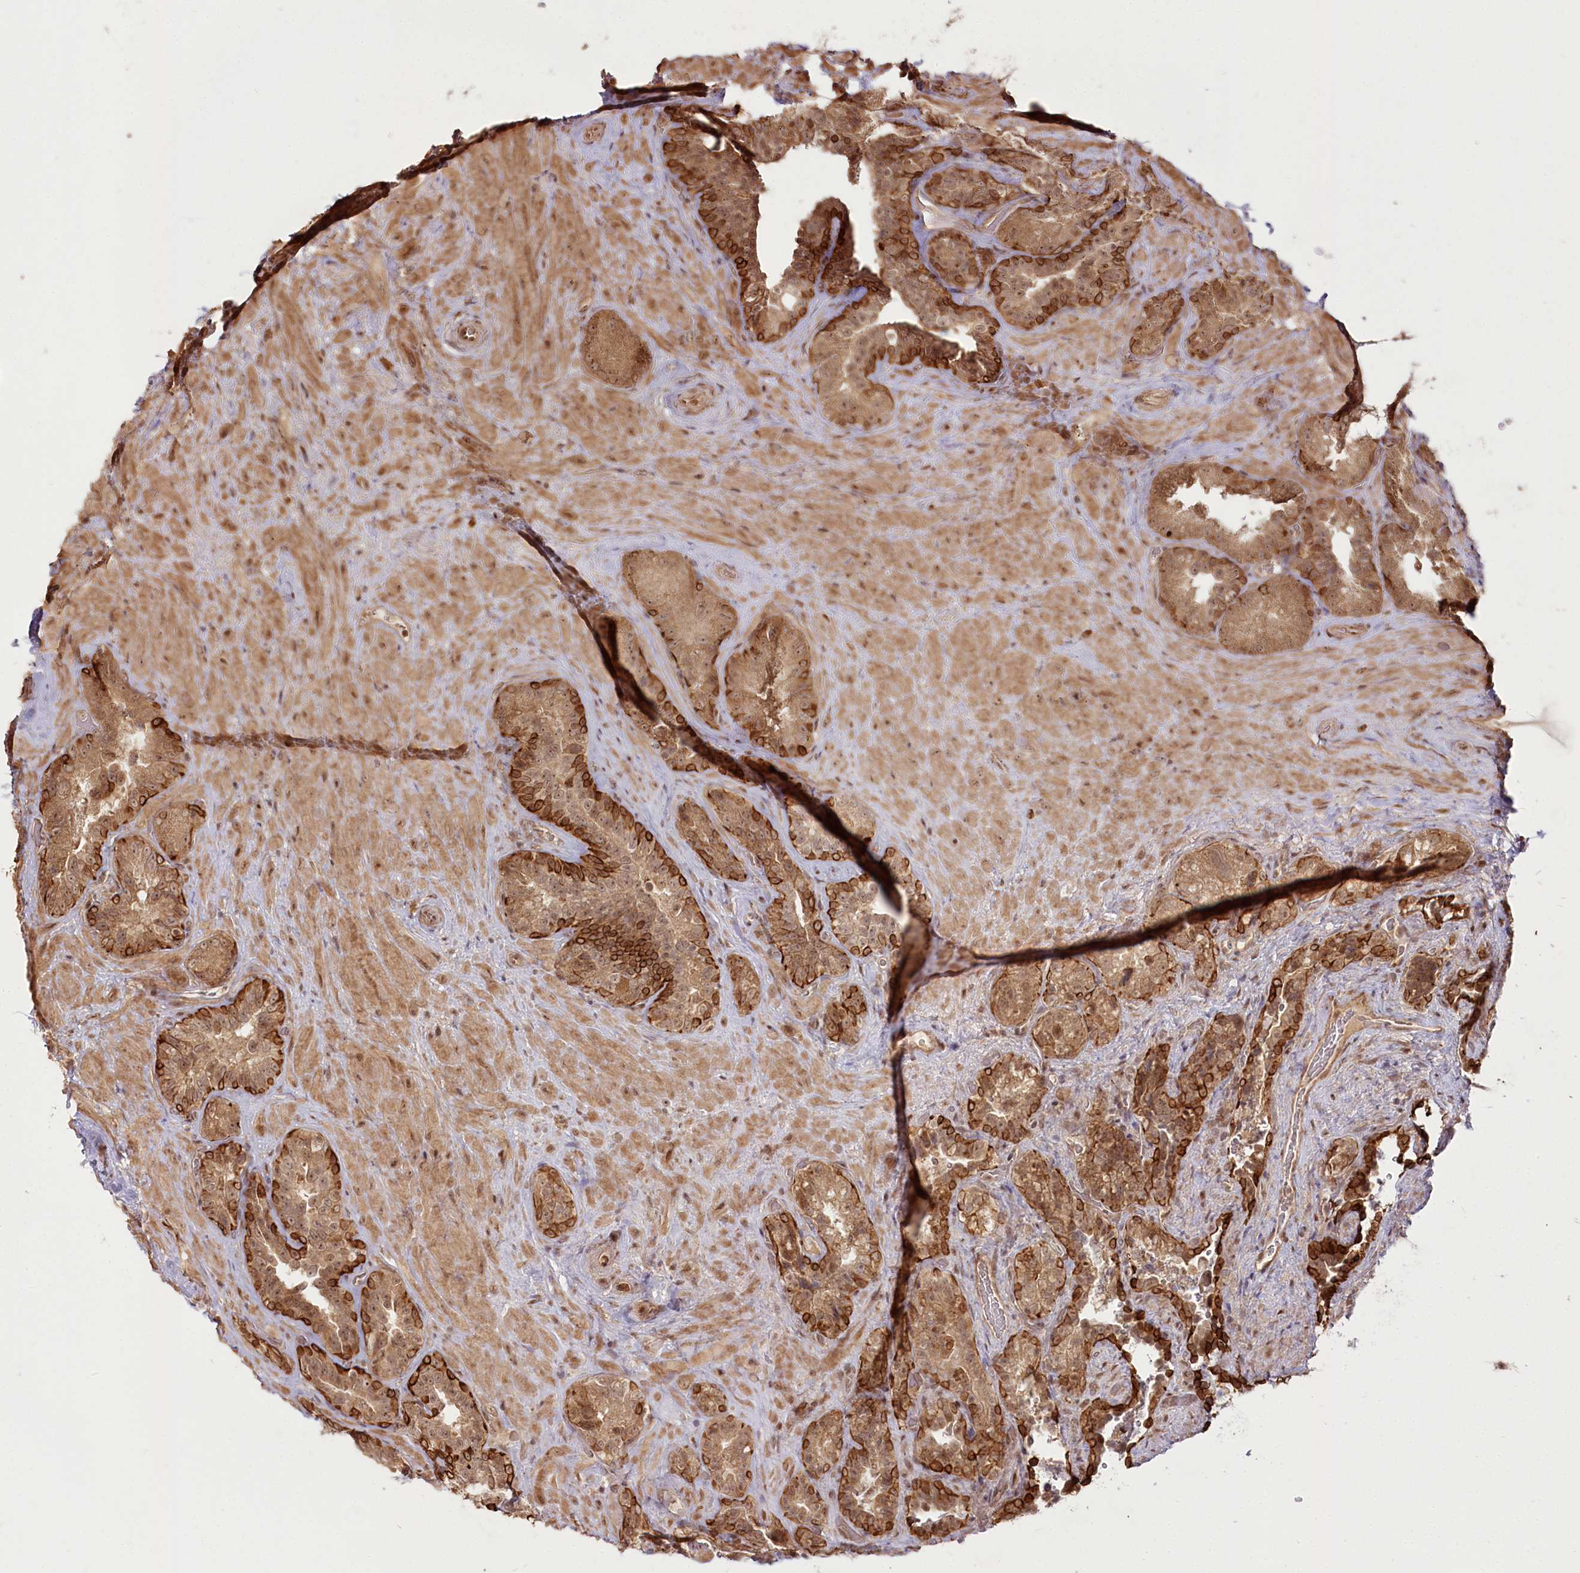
{"staining": {"intensity": "strong", "quantity": ">75%", "location": "cytoplasmic/membranous"}, "tissue": "seminal vesicle", "cell_type": "Glandular cells", "image_type": "normal", "snomed": [{"axis": "morphology", "description": "Normal tissue, NOS"}, {"axis": "topography", "description": "Seminal veicle"}, {"axis": "topography", "description": "Peripheral nerve tissue"}], "caption": "Seminal vesicle stained with immunohistochemistry displays strong cytoplasmic/membranous staining in approximately >75% of glandular cells. (DAB (3,3'-diaminobenzidine) IHC with brightfield microscopy, high magnification).", "gene": "R3HDM2", "patient": {"sex": "male", "age": 67}}